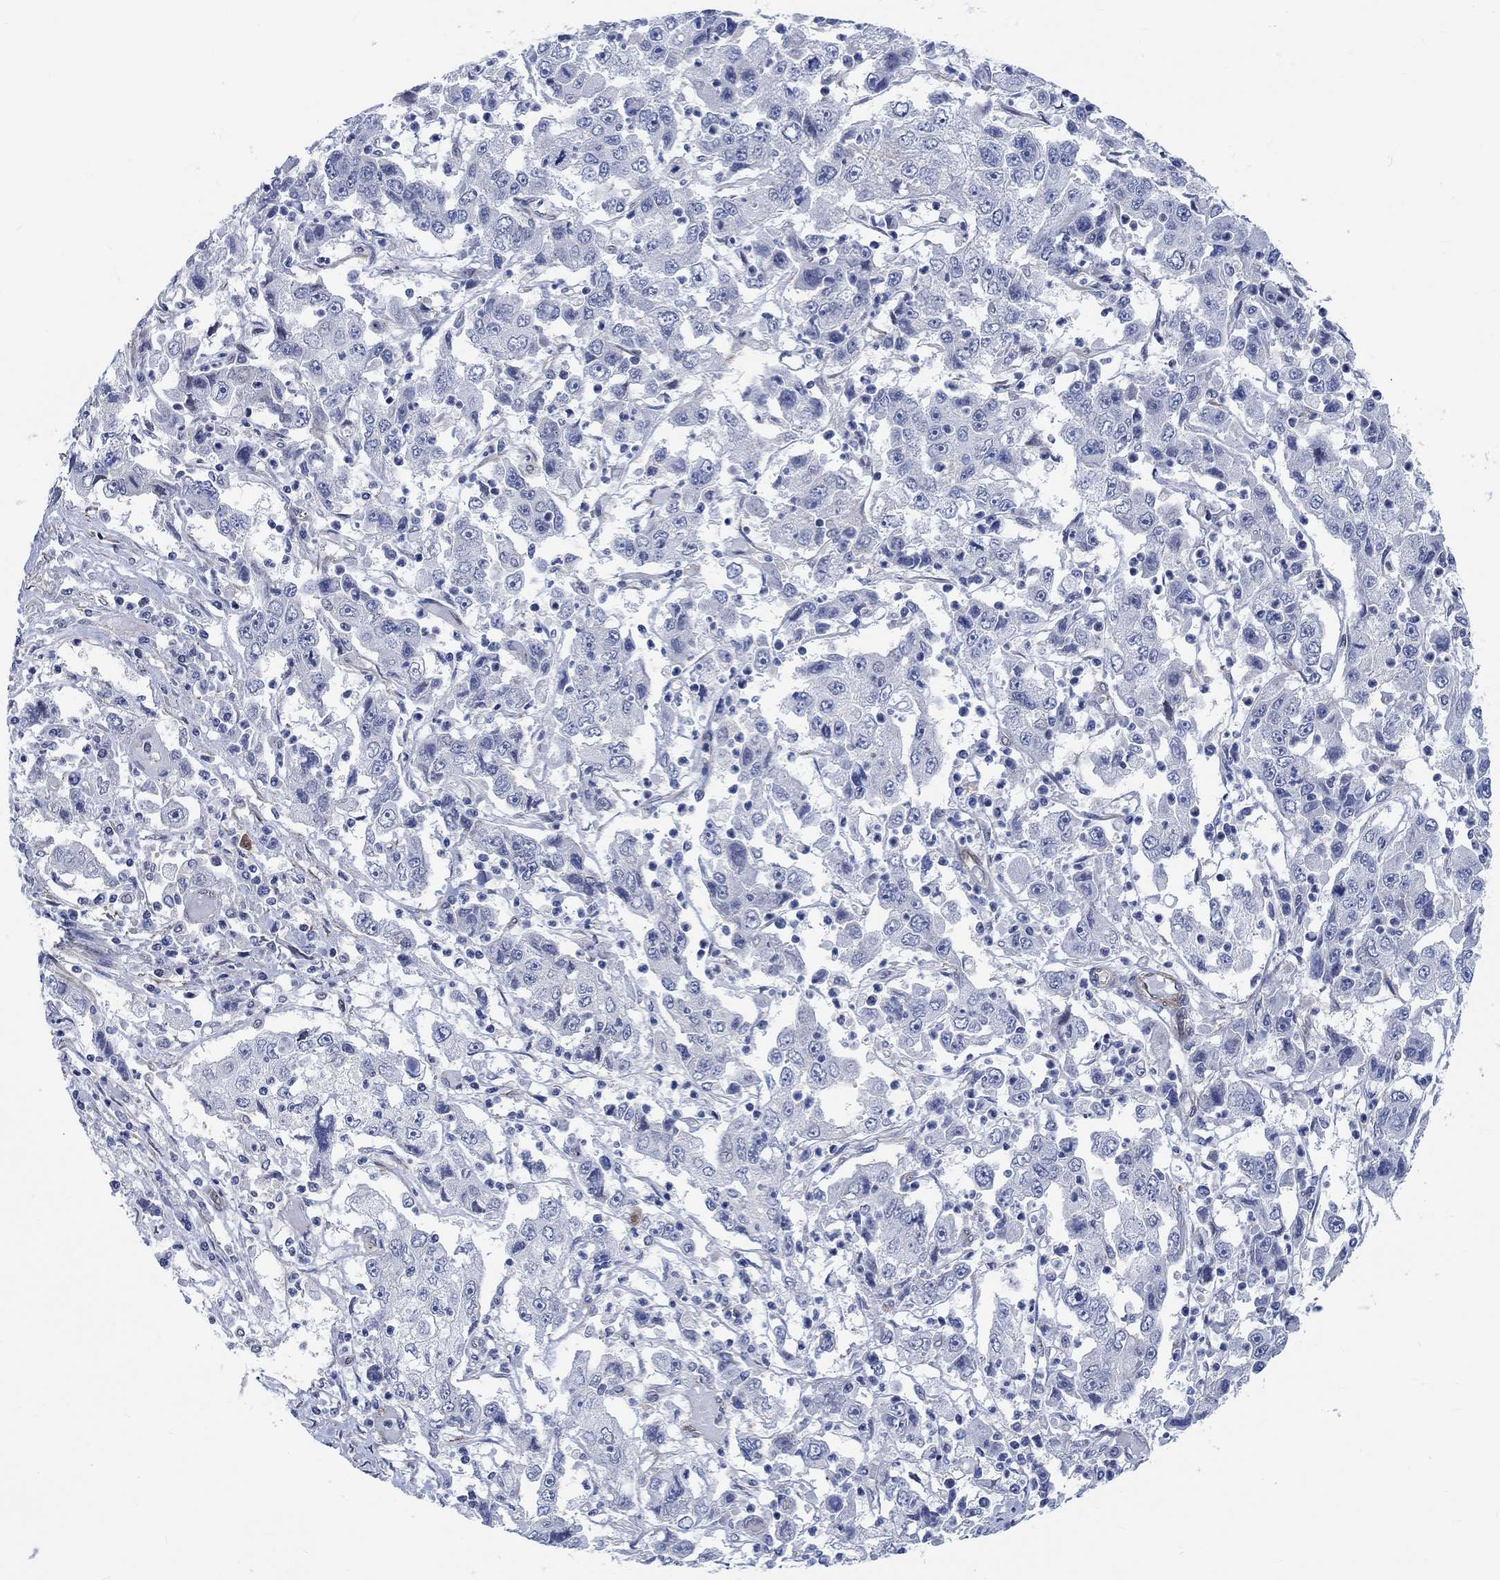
{"staining": {"intensity": "negative", "quantity": "none", "location": "none"}, "tissue": "cervical cancer", "cell_type": "Tumor cells", "image_type": "cancer", "snomed": [{"axis": "morphology", "description": "Squamous cell carcinoma, NOS"}, {"axis": "topography", "description": "Cervix"}], "caption": "Photomicrograph shows no significant protein positivity in tumor cells of squamous cell carcinoma (cervical).", "gene": "KCNH8", "patient": {"sex": "female", "age": 36}}